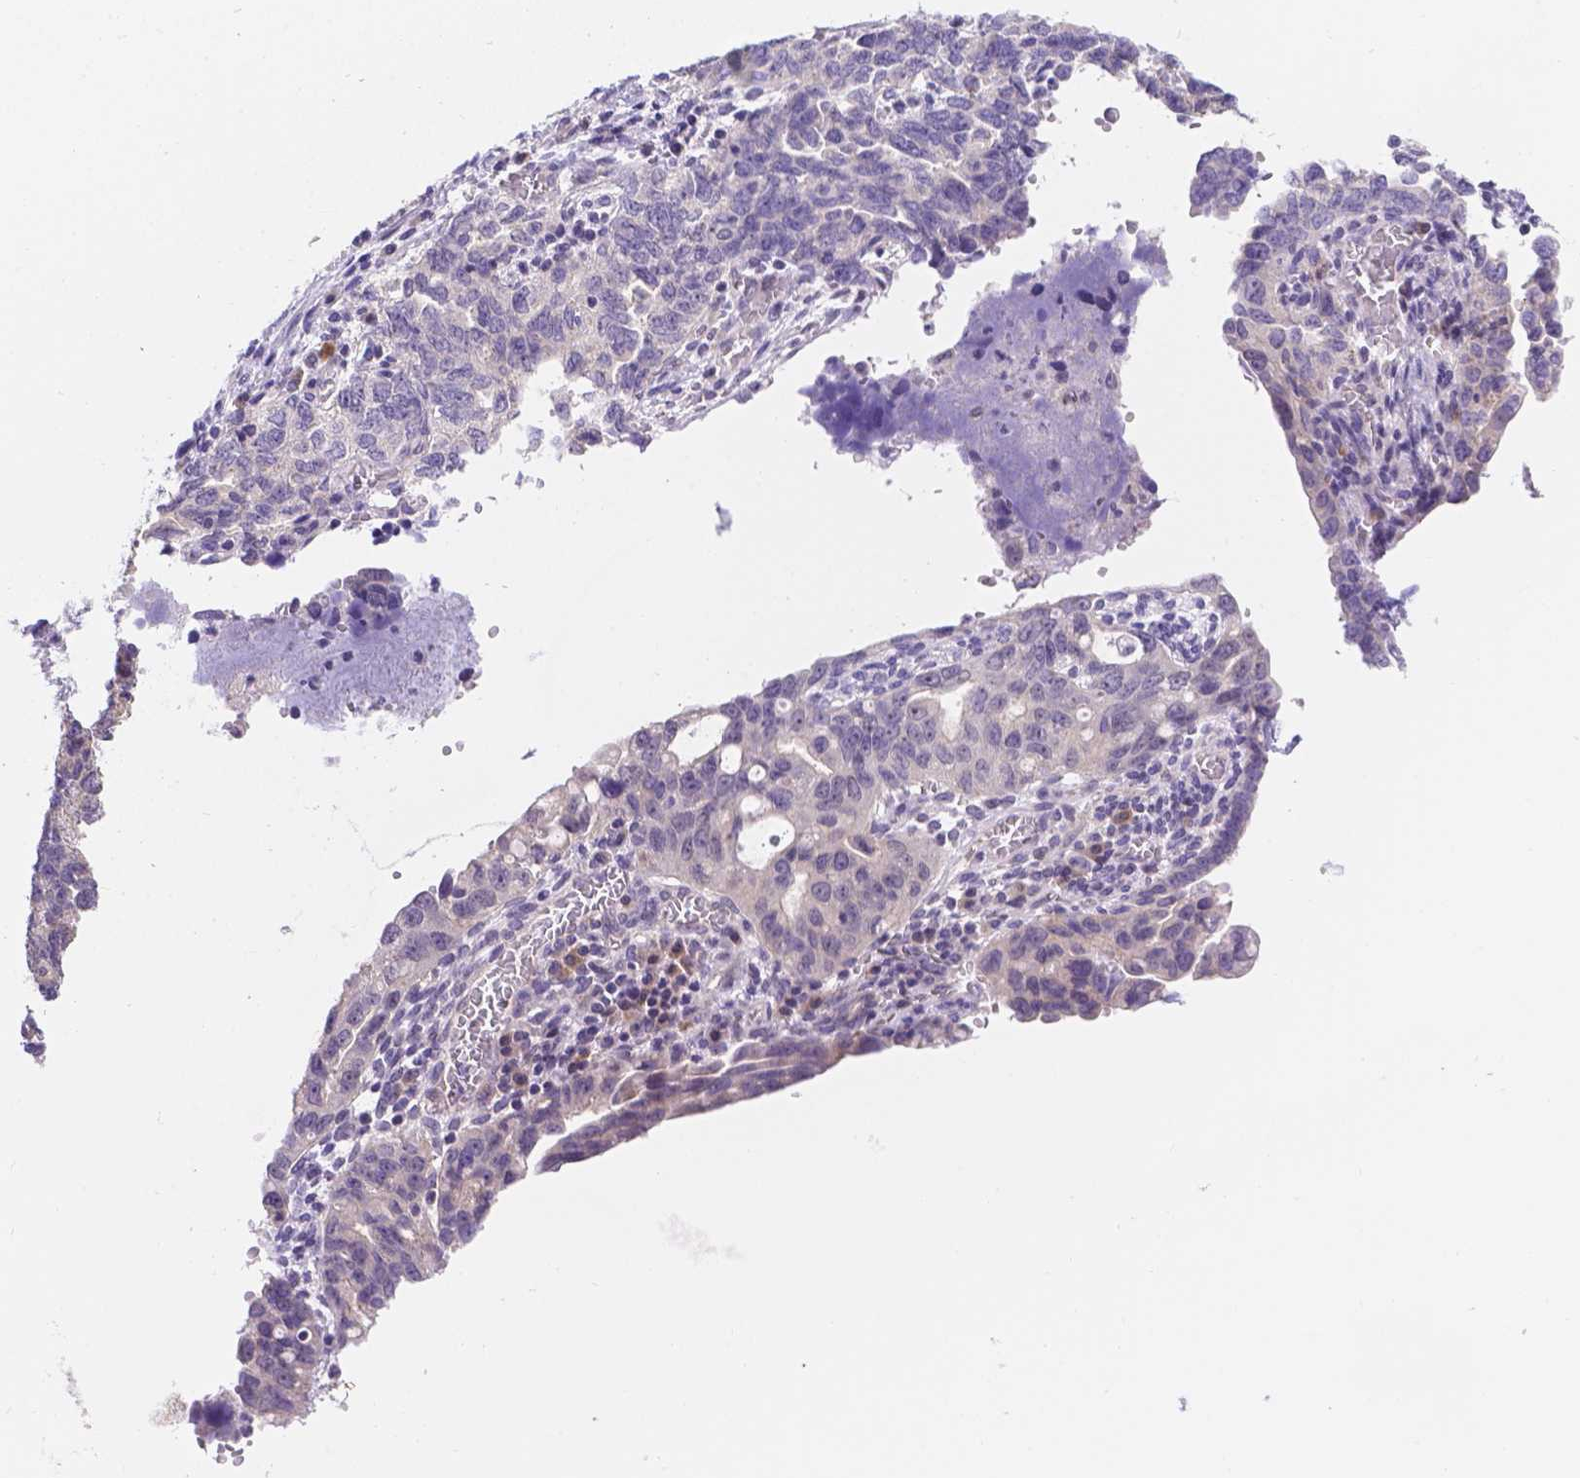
{"staining": {"intensity": "negative", "quantity": "none", "location": "none"}, "tissue": "ovarian cancer", "cell_type": "Tumor cells", "image_type": "cancer", "snomed": [{"axis": "morphology", "description": "Cystadenocarcinoma, serous, NOS"}, {"axis": "topography", "description": "Ovary"}], "caption": "Tumor cells show no significant positivity in ovarian cancer (serous cystadenocarcinoma).", "gene": "CD96", "patient": {"sex": "female", "age": 69}}